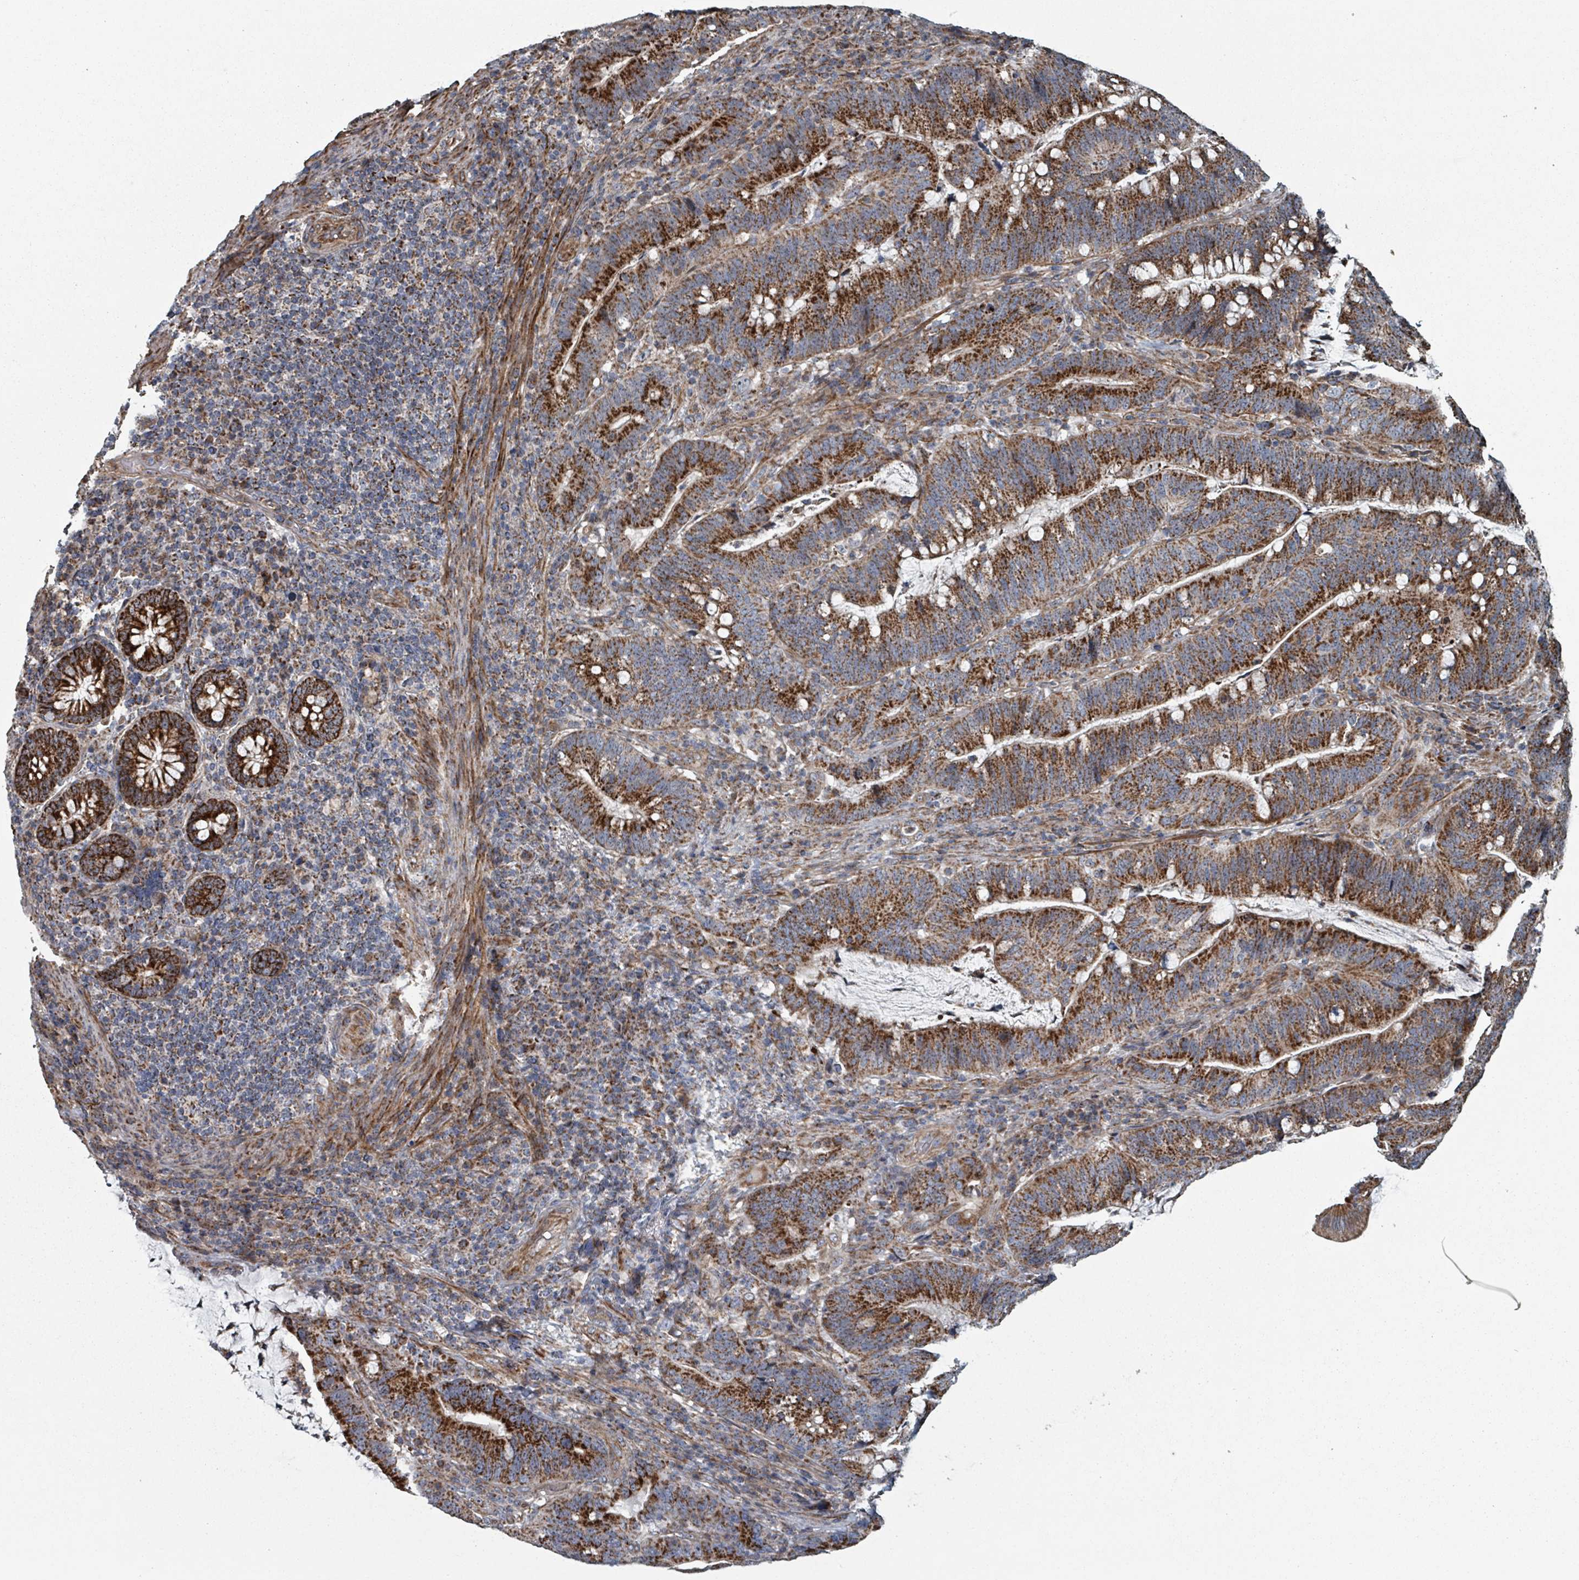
{"staining": {"intensity": "strong", "quantity": ">75%", "location": "cytoplasmic/membranous"}, "tissue": "colorectal cancer", "cell_type": "Tumor cells", "image_type": "cancer", "snomed": [{"axis": "morphology", "description": "Adenocarcinoma, NOS"}, {"axis": "topography", "description": "Colon"}], "caption": "Immunohistochemical staining of colorectal cancer demonstrates strong cytoplasmic/membranous protein expression in about >75% of tumor cells.", "gene": "MRPL4", "patient": {"sex": "female", "age": 66}}